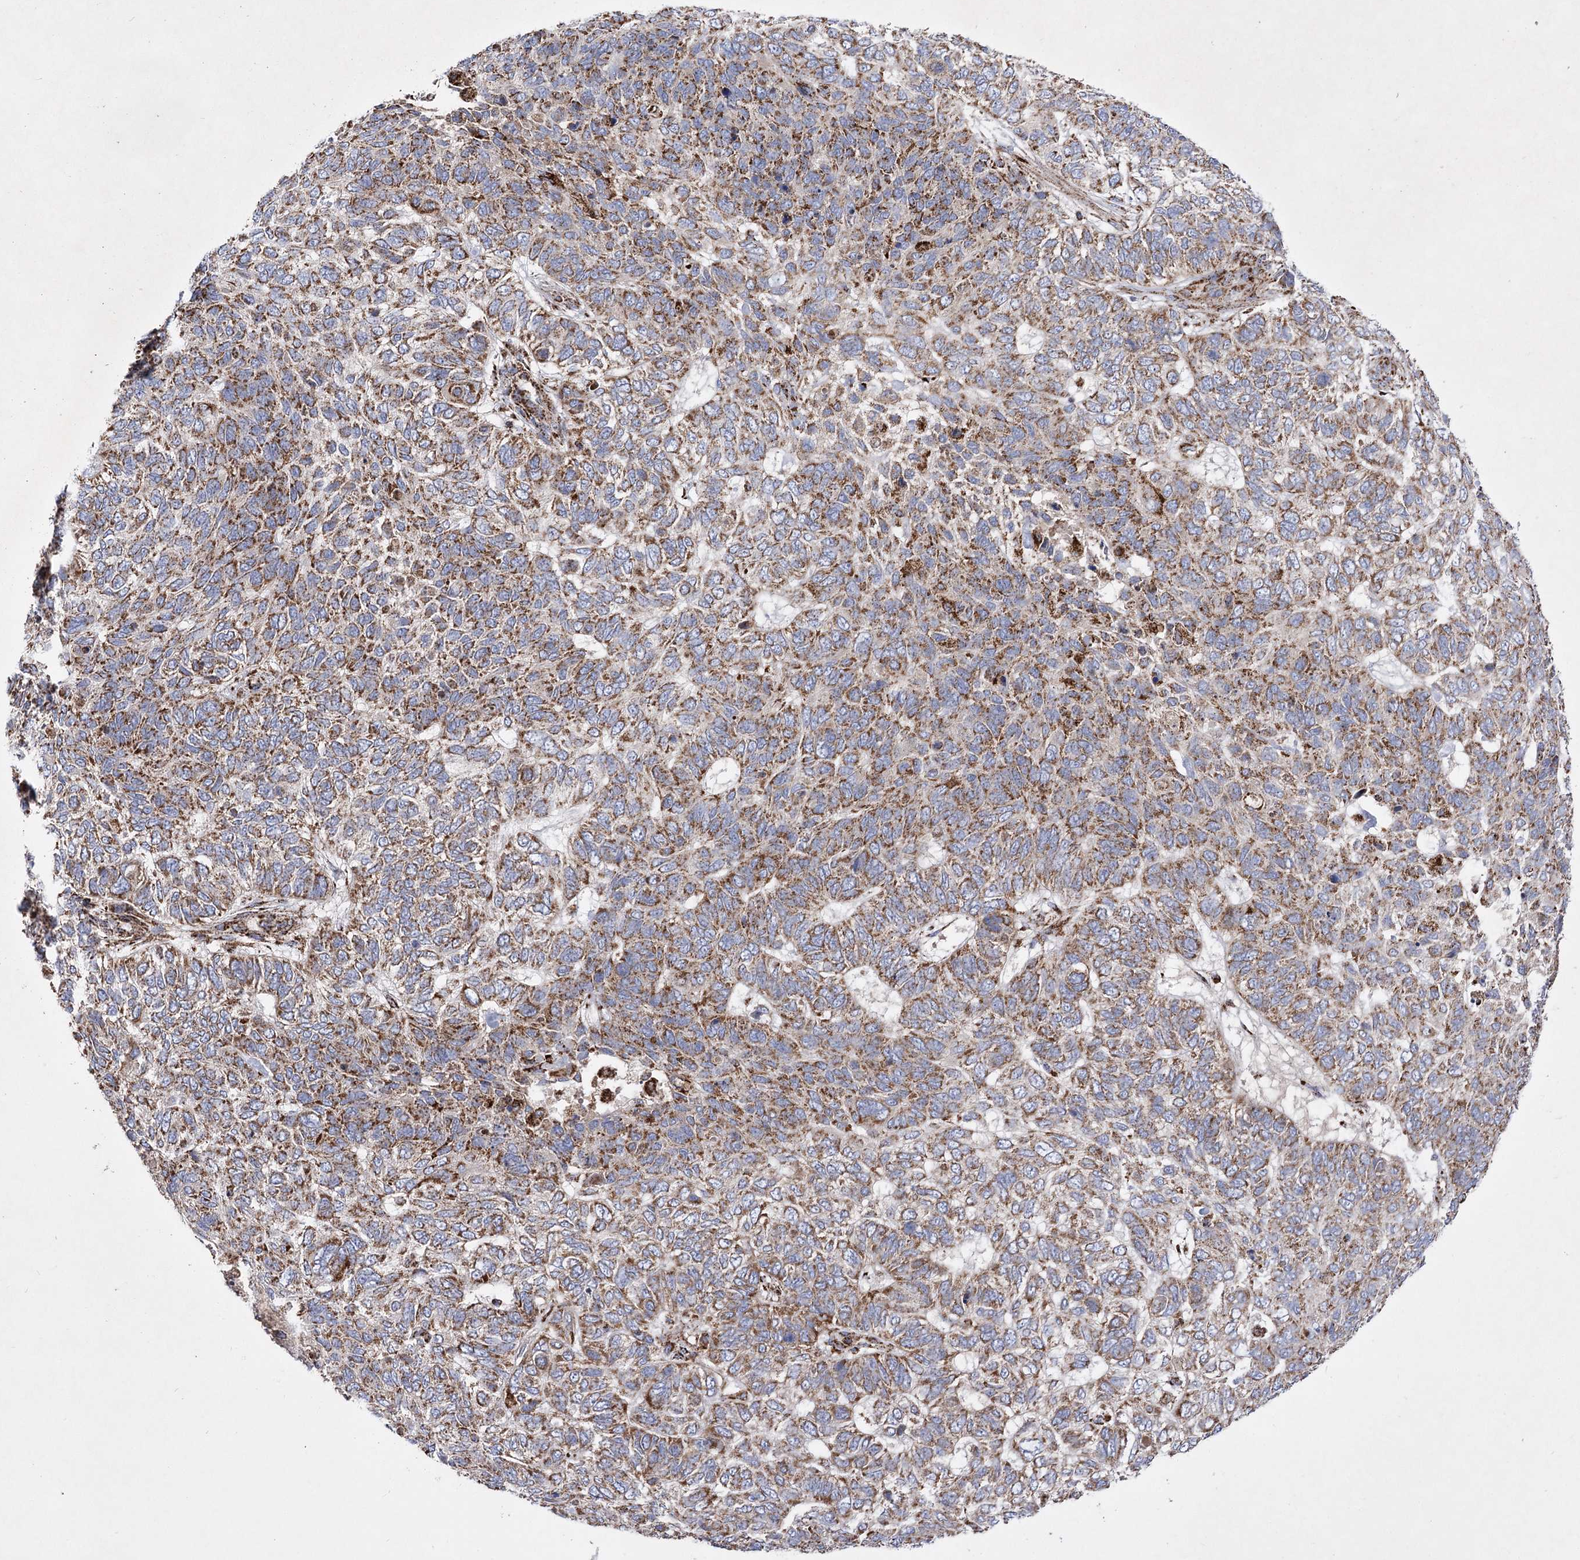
{"staining": {"intensity": "strong", "quantity": ">75%", "location": "cytoplasmic/membranous"}, "tissue": "skin cancer", "cell_type": "Tumor cells", "image_type": "cancer", "snomed": [{"axis": "morphology", "description": "Basal cell carcinoma"}, {"axis": "topography", "description": "Skin"}], "caption": "Approximately >75% of tumor cells in skin basal cell carcinoma demonstrate strong cytoplasmic/membranous protein positivity as visualized by brown immunohistochemical staining.", "gene": "ASNSD1", "patient": {"sex": "female", "age": 65}}